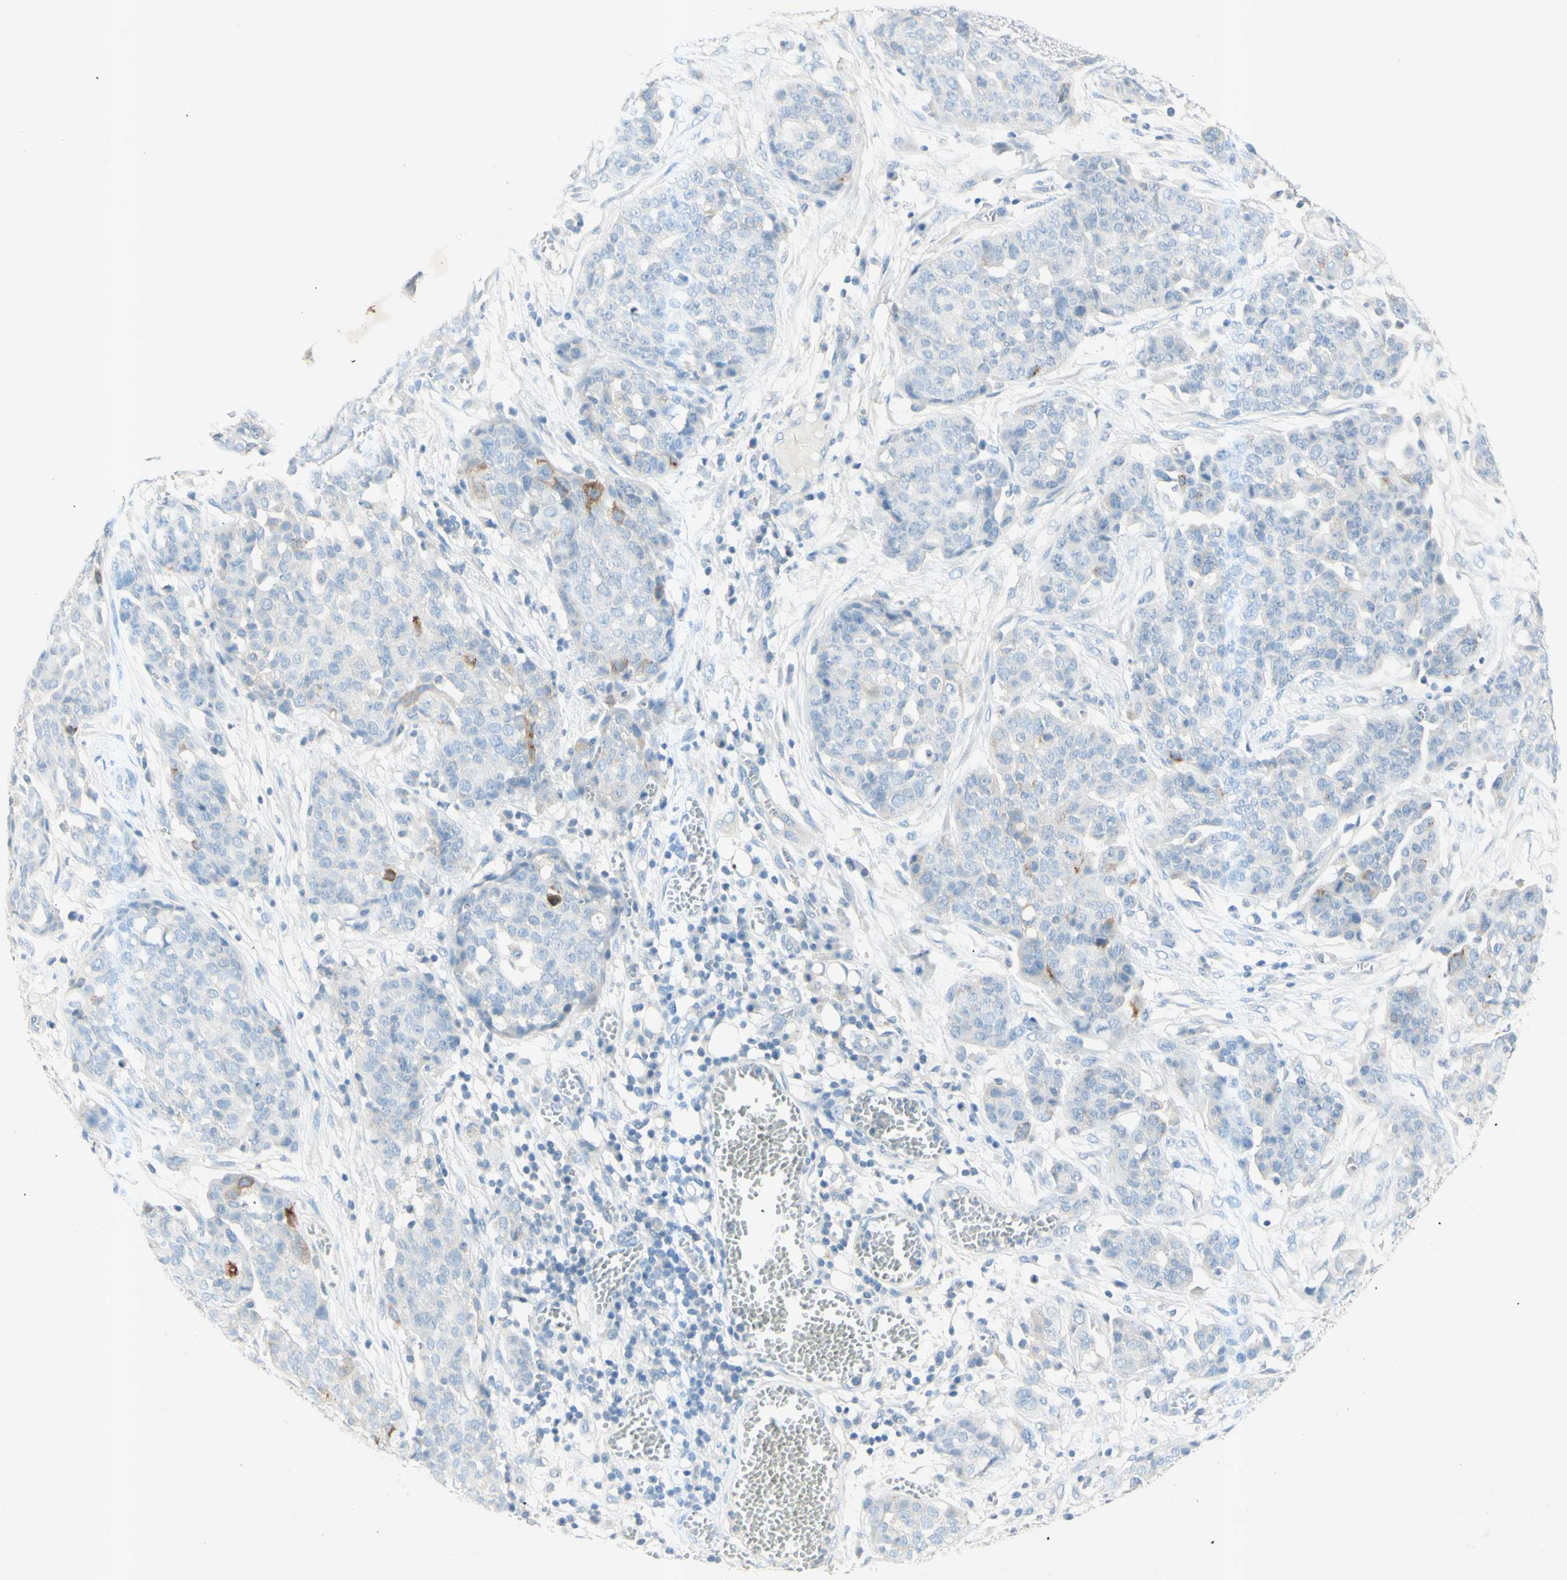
{"staining": {"intensity": "moderate", "quantity": "<25%", "location": "cytoplasmic/membranous"}, "tissue": "ovarian cancer", "cell_type": "Tumor cells", "image_type": "cancer", "snomed": [{"axis": "morphology", "description": "Cystadenocarcinoma, serous, NOS"}, {"axis": "topography", "description": "Soft tissue"}, {"axis": "topography", "description": "Ovary"}], "caption": "DAB immunohistochemical staining of human ovarian serous cystadenocarcinoma shows moderate cytoplasmic/membranous protein staining in approximately <25% of tumor cells.", "gene": "GDF15", "patient": {"sex": "female", "age": 57}}